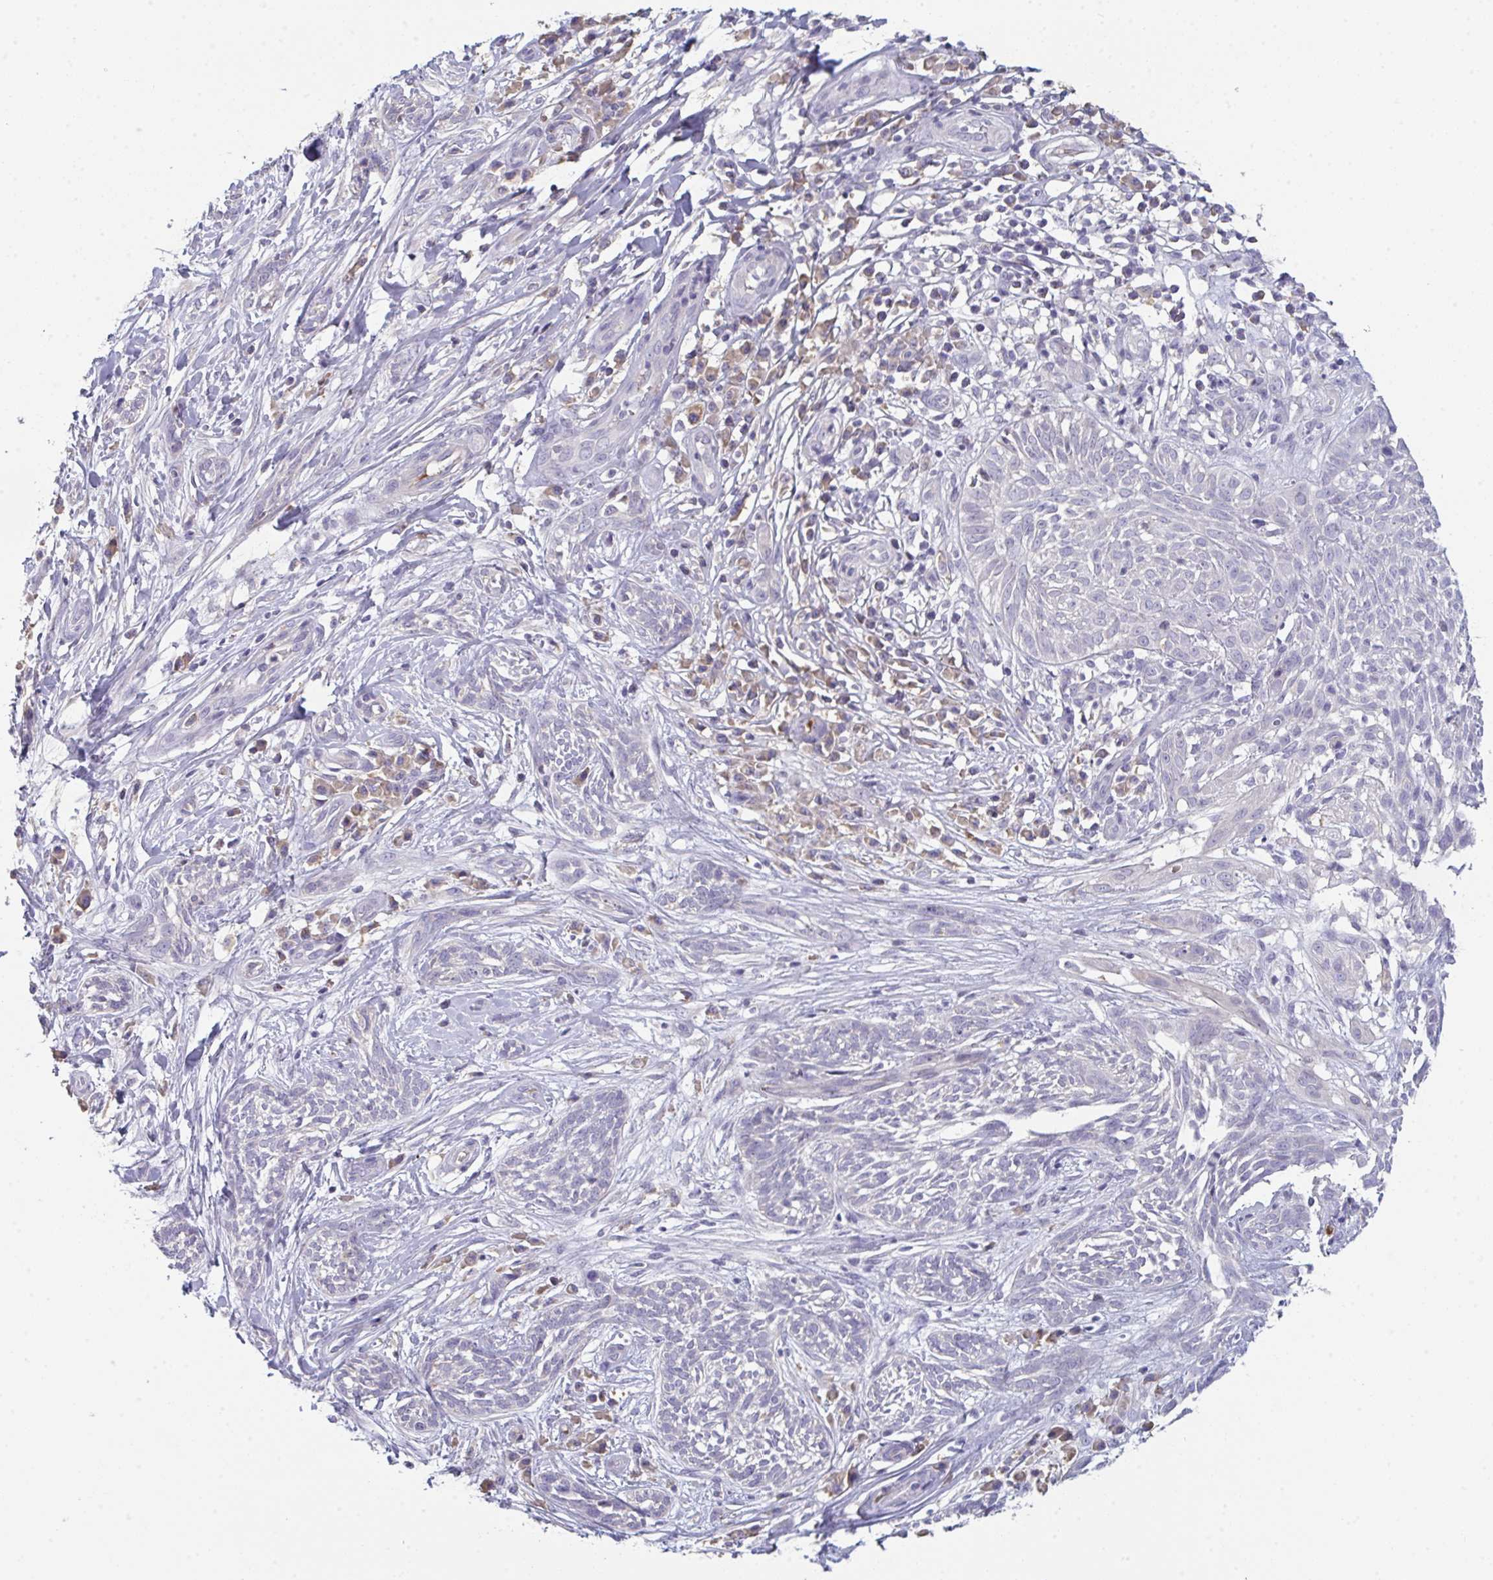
{"staining": {"intensity": "negative", "quantity": "none", "location": "none"}, "tissue": "skin cancer", "cell_type": "Tumor cells", "image_type": "cancer", "snomed": [{"axis": "morphology", "description": "Basal cell carcinoma"}, {"axis": "topography", "description": "Skin"}, {"axis": "topography", "description": "Skin, foot"}], "caption": "Basal cell carcinoma (skin) was stained to show a protein in brown. There is no significant staining in tumor cells.", "gene": "HGFAC", "patient": {"sex": "female", "age": 86}}